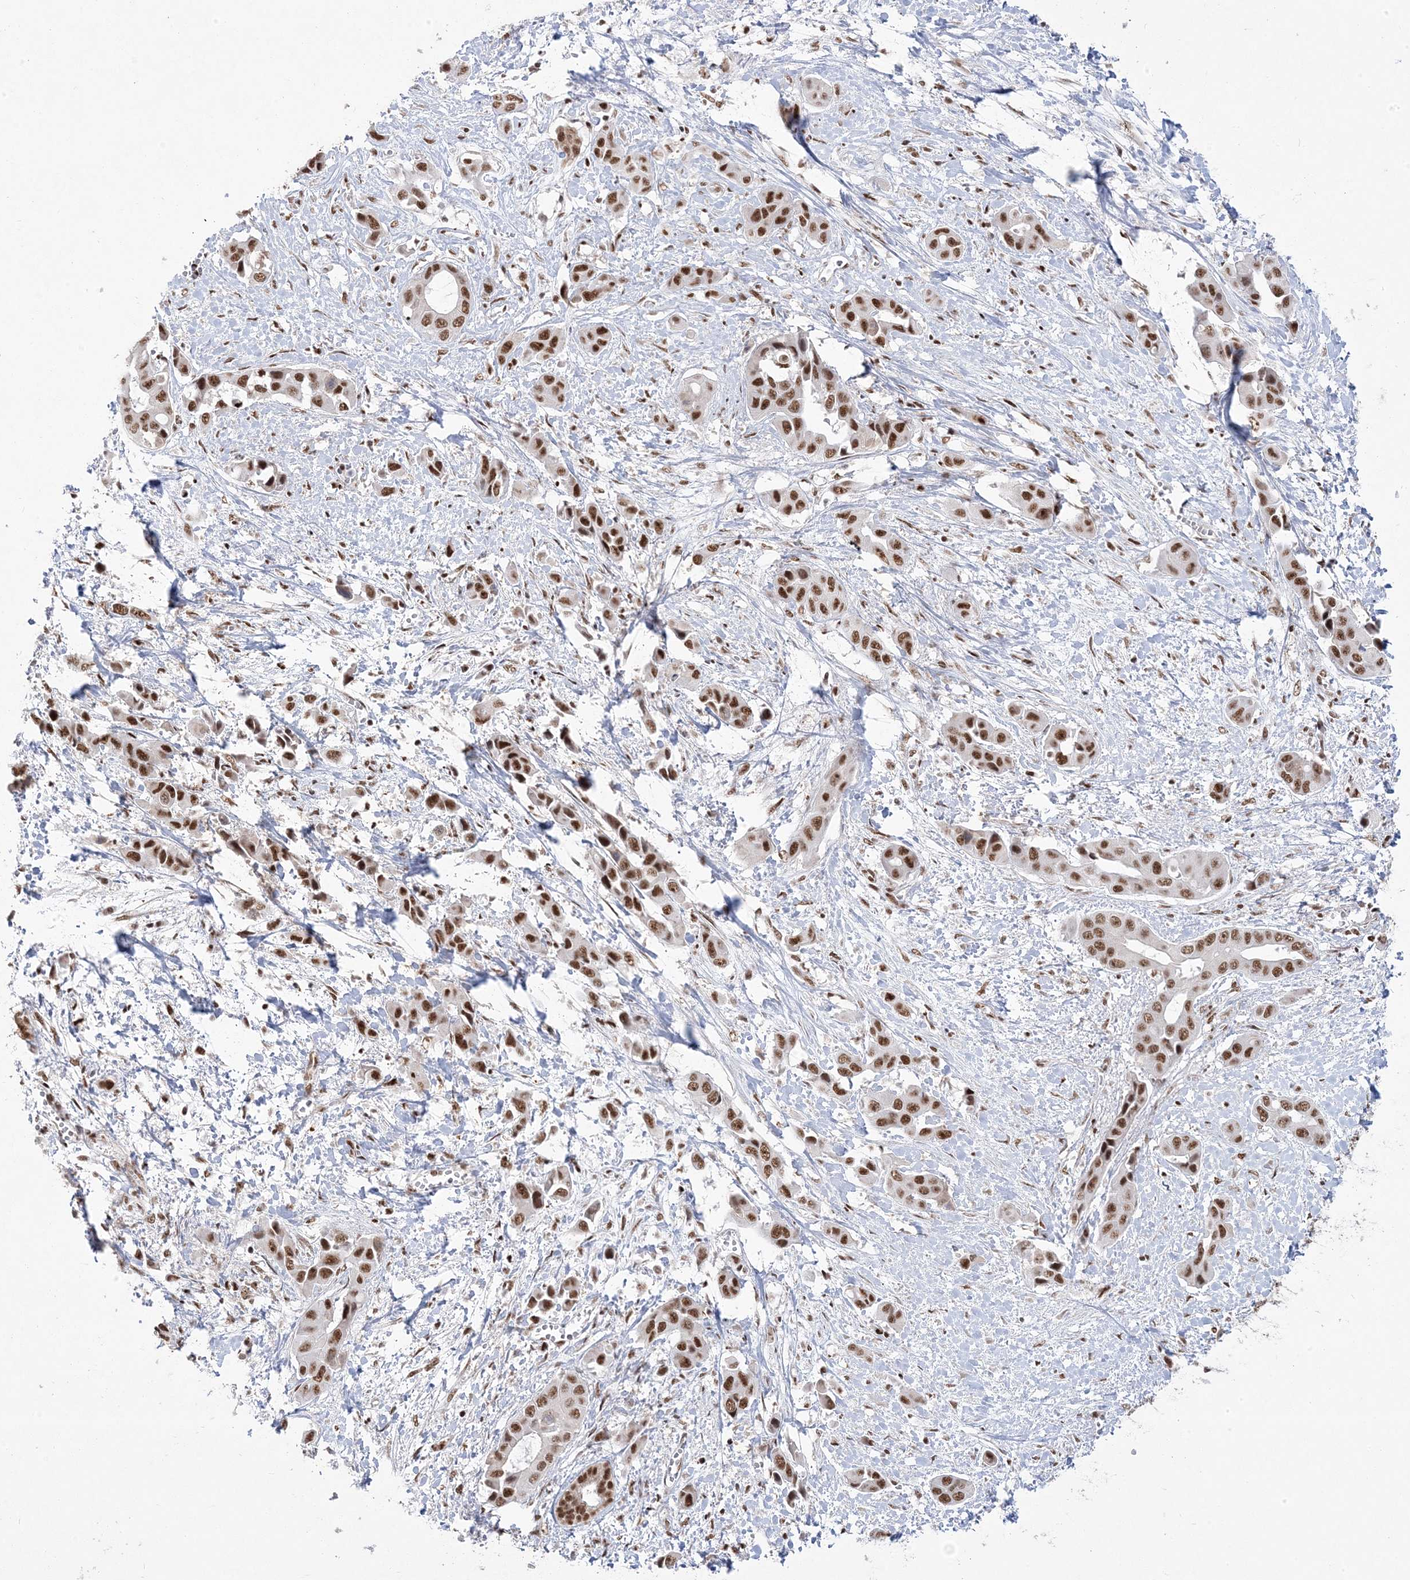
{"staining": {"intensity": "strong", "quantity": ">75%", "location": "nuclear"}, "tissue": "liver cancer", "cell_type": "Tumor cells", "image_type": "cancer", "snomed": [{"axis": "morphology", "description": "Cholangiocarcinoma"}, {"axis": "topography", "description": "Liver"}], "caption": "Liver cholangiocarcinoma was stained to show a protein in brown. There is high levels of strong nuclear expression in about >75% of tumor cells. (Brightfield microscopy of DAB IHC at high magnification).", "gene": "MTREX", "patient": {"sex": "female", "age": 52}}